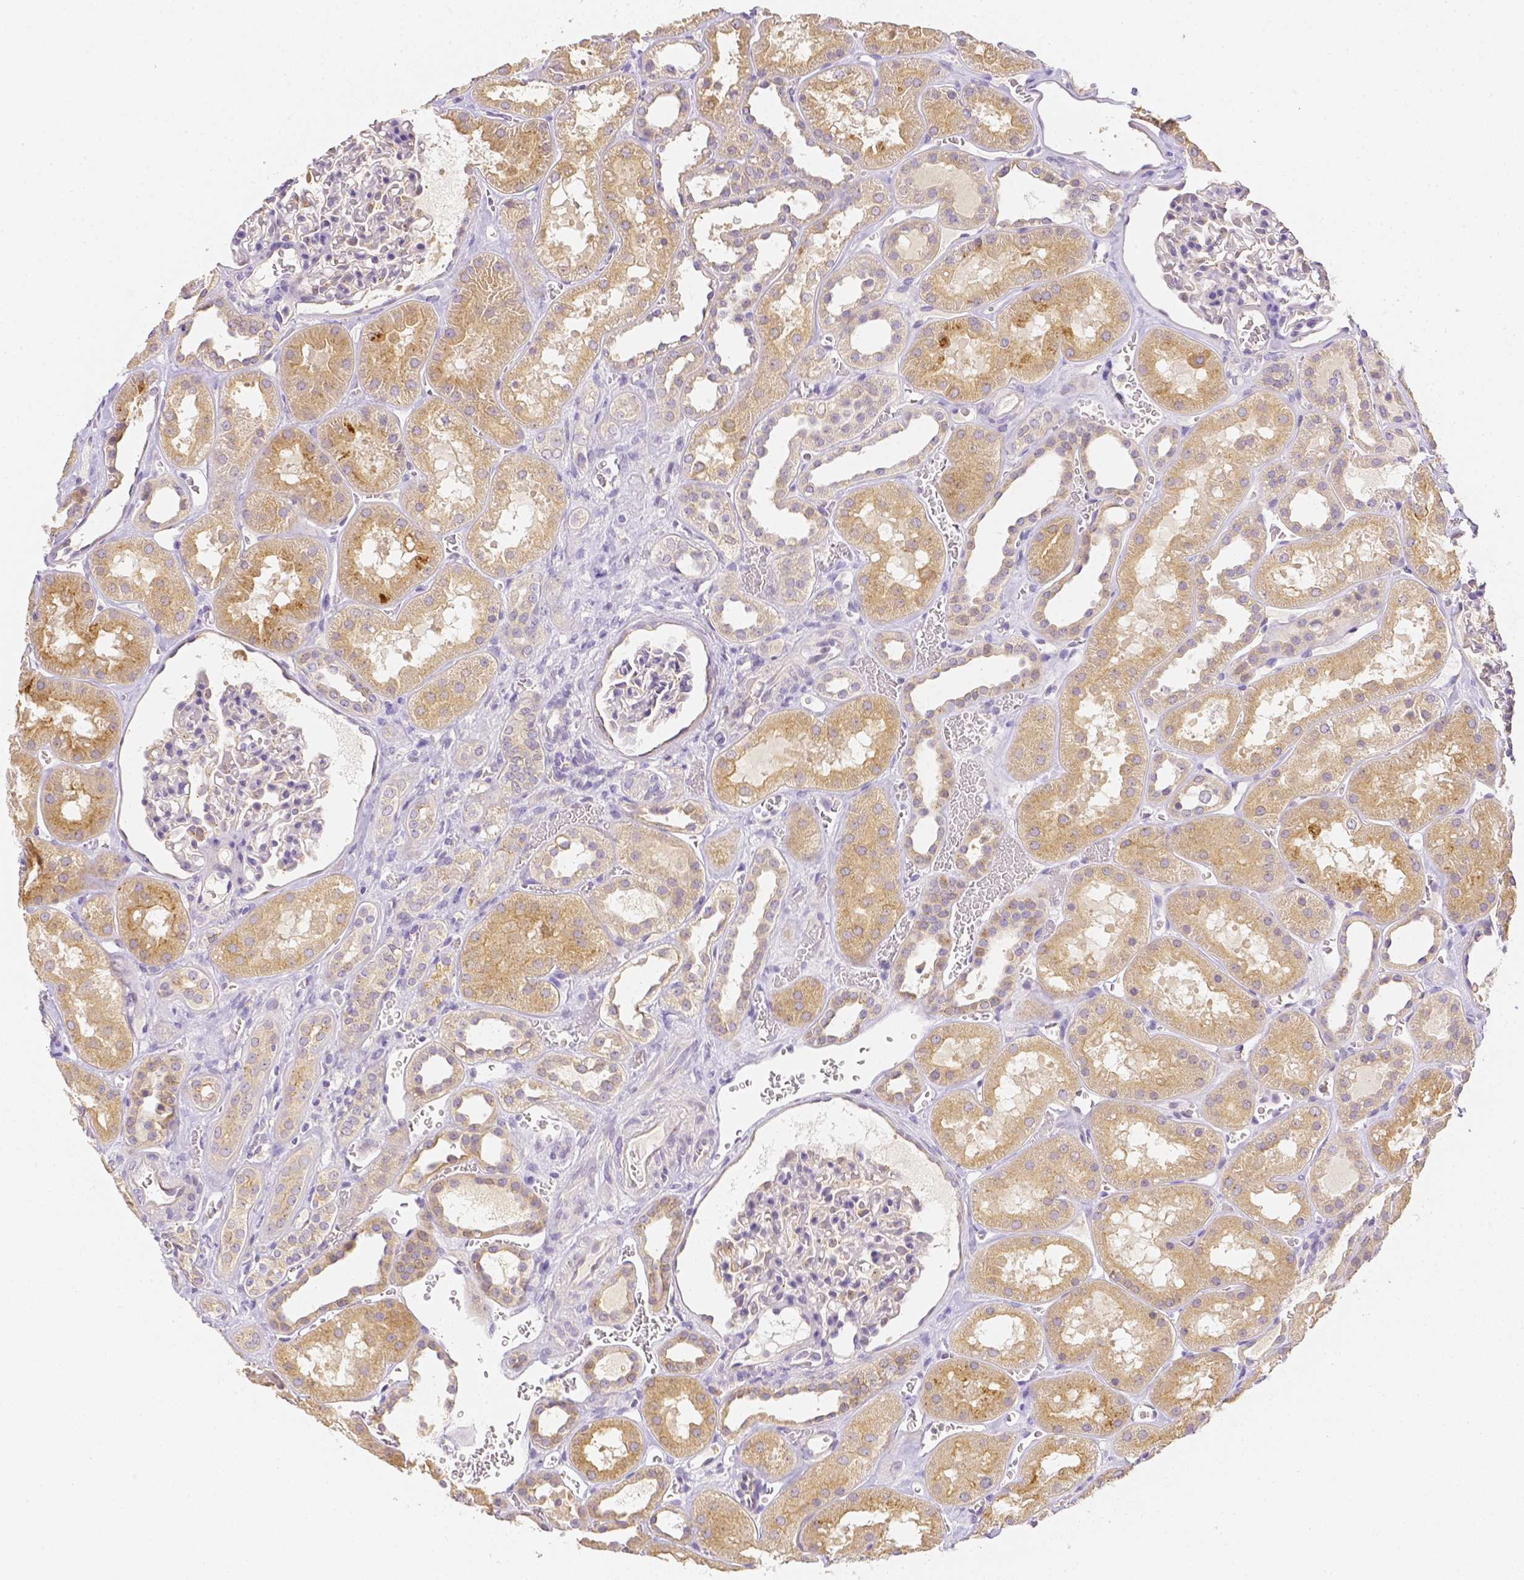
{"staining": {"intensity": "negative", "quantity": "none", "location": "none"}, "tissue": "kidney", "cell_type": "Cells in glomeruli", "image_type": "normal", "snomed": [{"axis": "morphology", "description": "Normal tissue, NOS"}, {"axis": "topography", "description": "Kidney"}], "caption": "Human kidney stained for a protein using IHC displays no positivity in cells in glomeruli.", "gene": "C10orf67", "patient": {"sex": "female", "age": 41}}